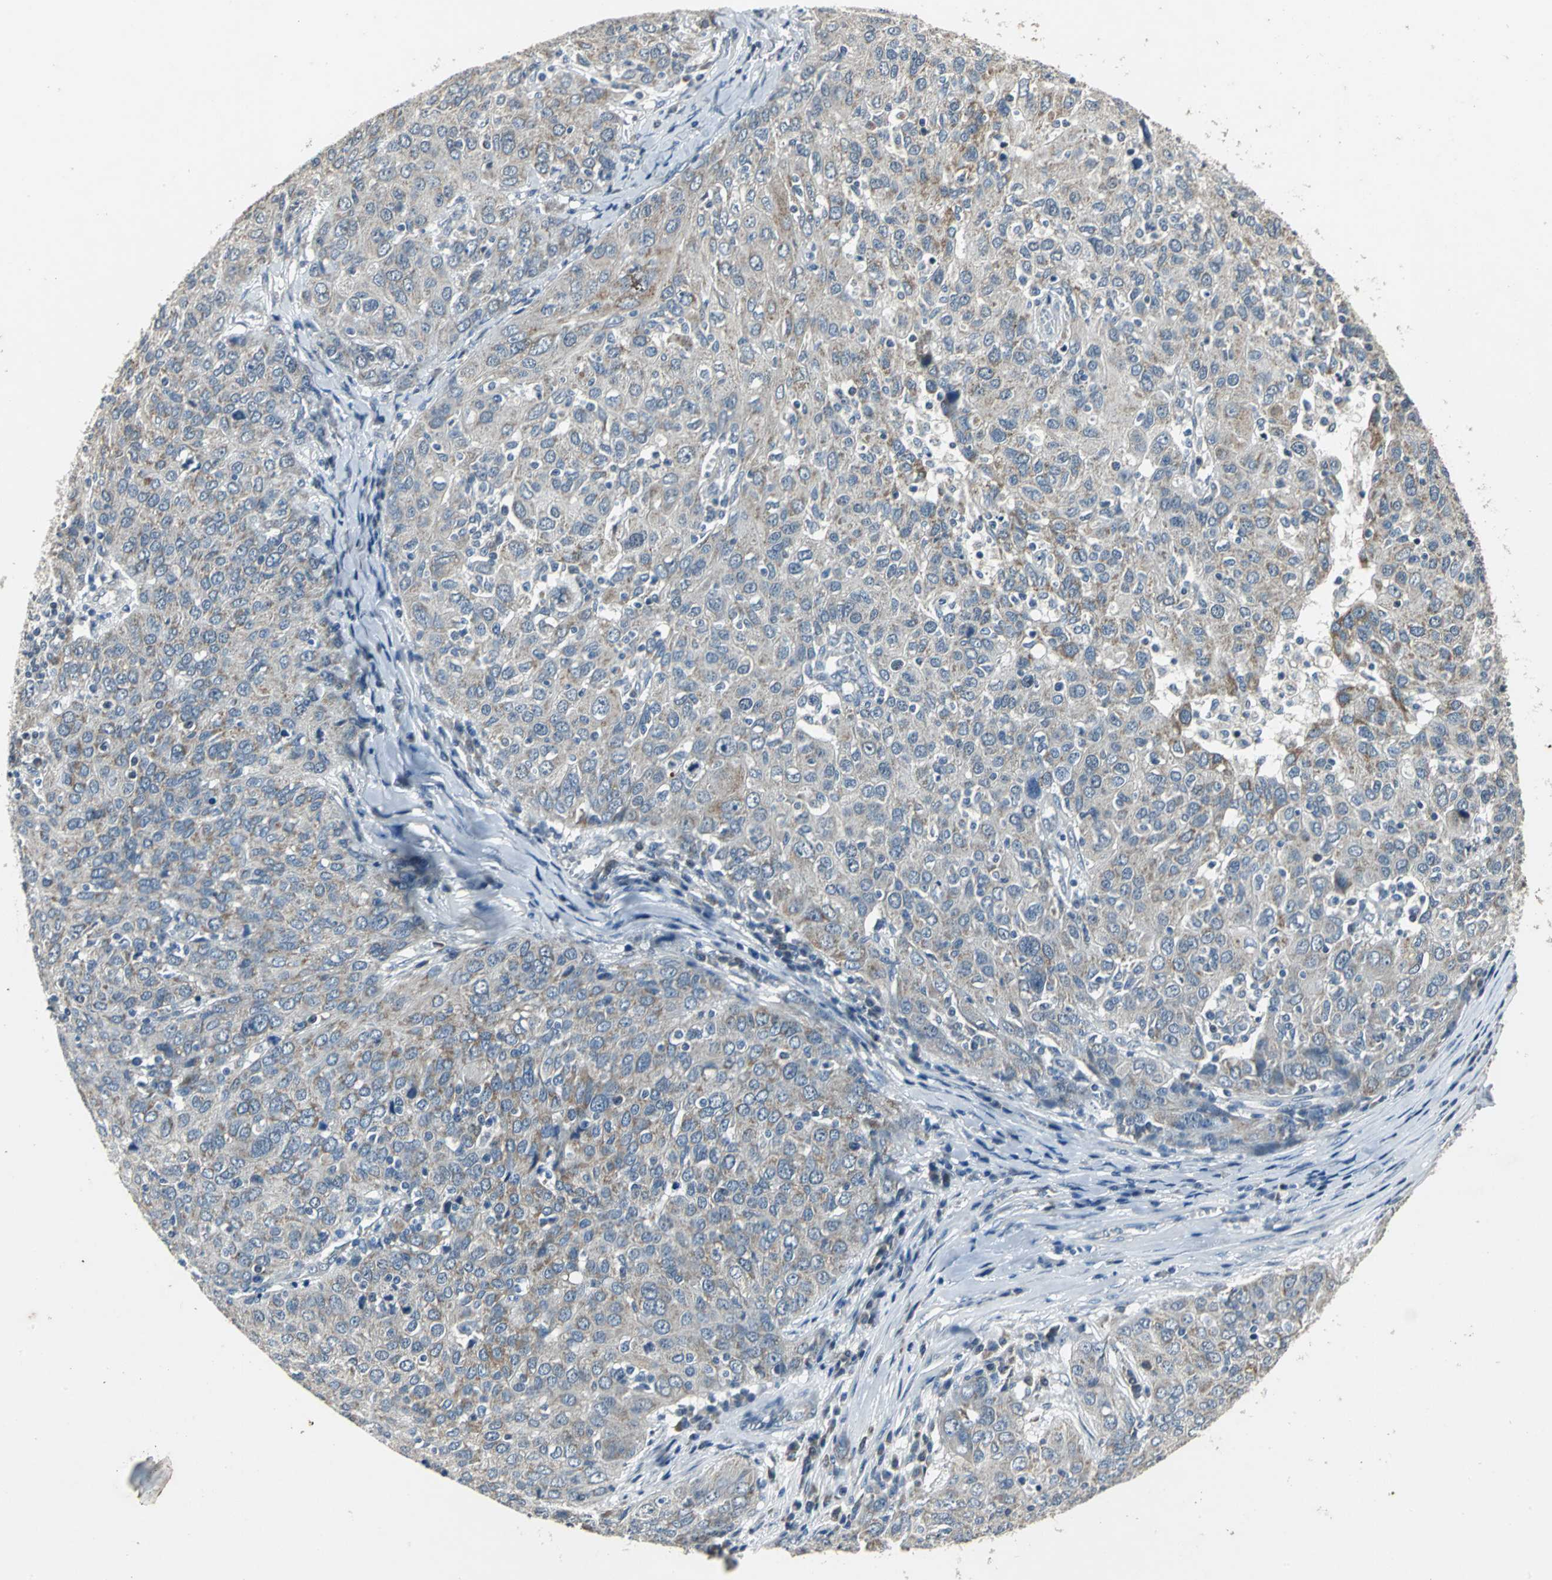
{"staining": {"intensity": "weak", "quantity": ">75%", "location": "cytoplasmic/membranous"}, "tissue": "ovarian cancer", "cell_type": "Tumor cells", "image_type": "cancer", "snomed": [{"axis": "morphology", "description": "Carcinoma, endometroid"}, {"axis": "topography", "description": "Ovary"}], "caption": "This photomicrograph shows ovarian cancer stained with IHC to label a protein in brown. The cytoplasmic/membranous of tumor cells show weak positivity for the protein. Nuclei are counter-stained blue.", "gene": "JADE3", "patient": {"sex": "female", "age": 50}}